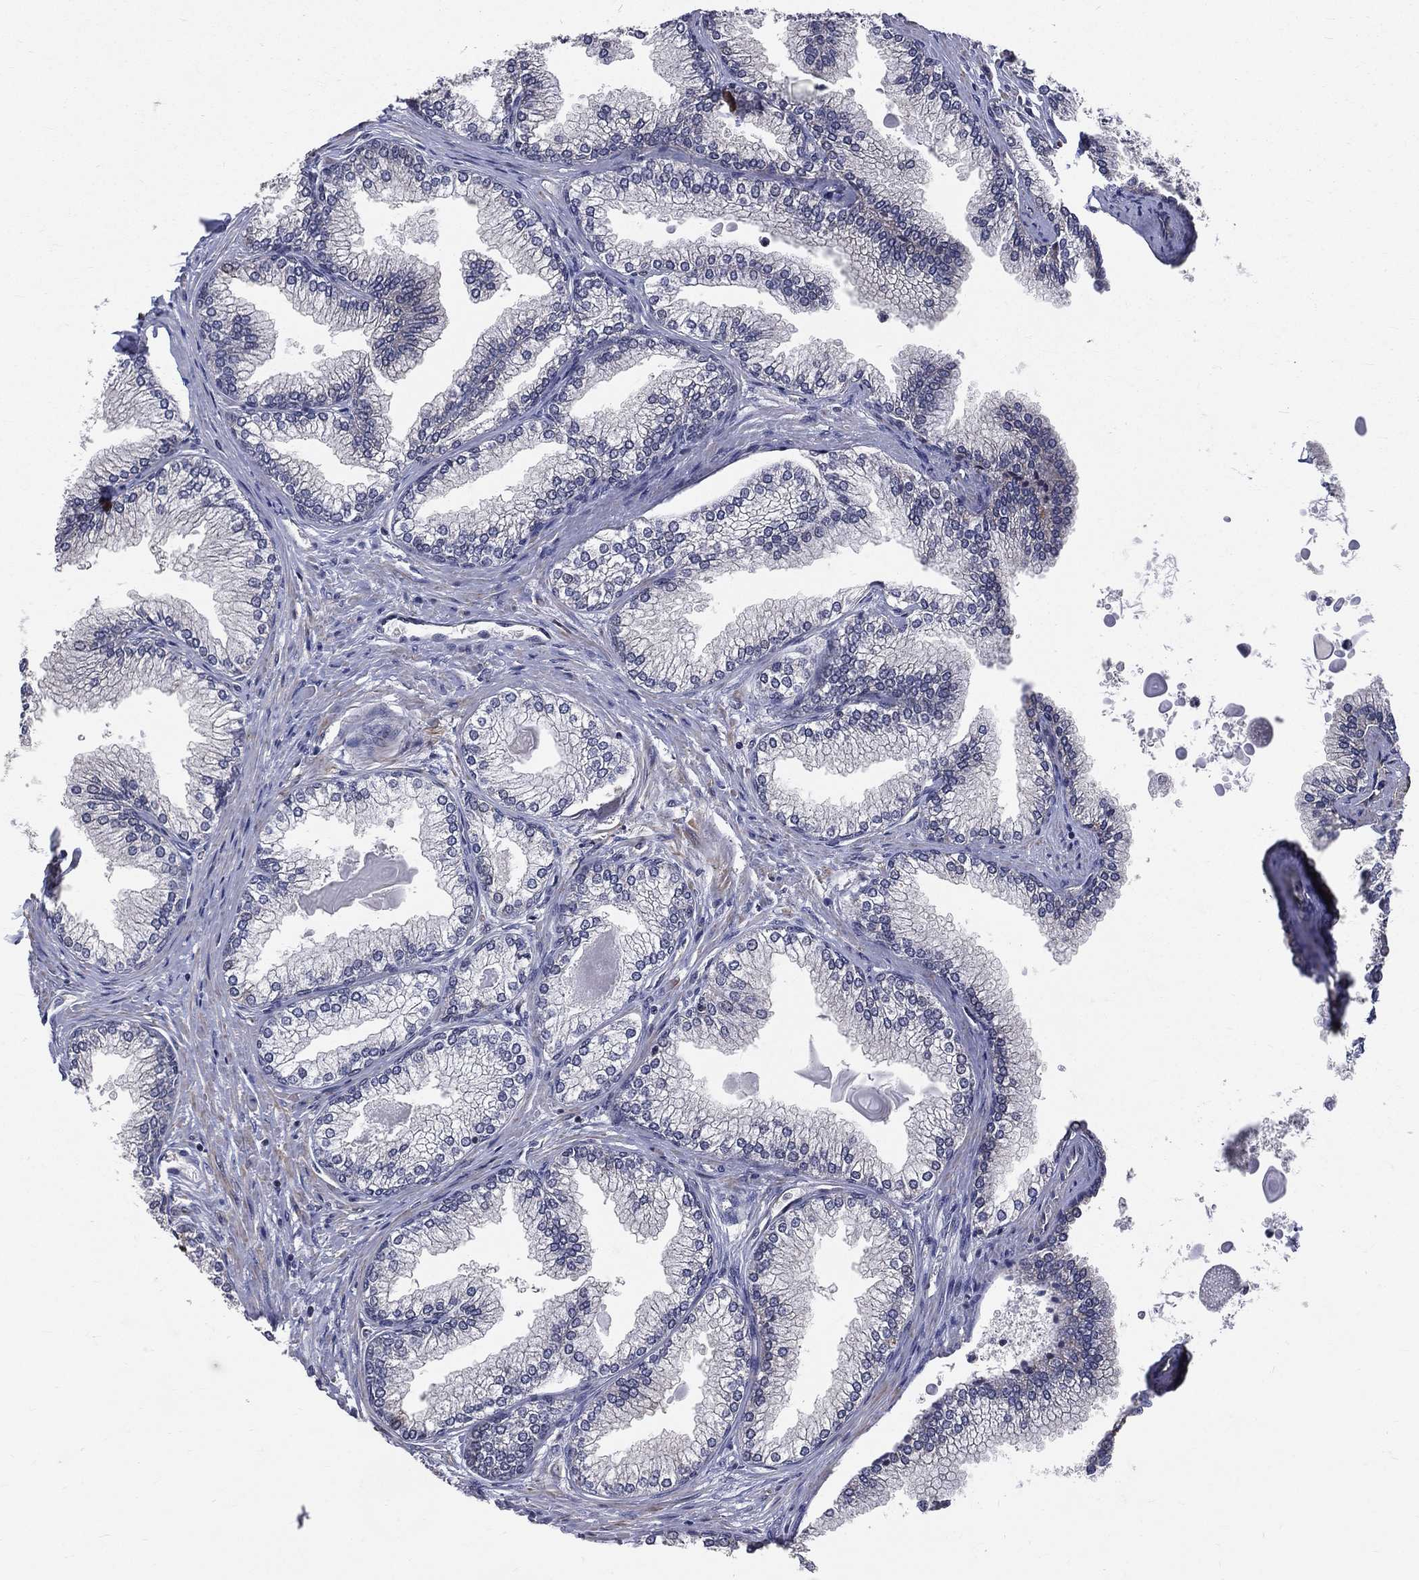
{"staining": {"intensity": "moderate", "quantity": "25%-75%", "location": "nuclear"}, "tissue": "prostate", "cell_type": "Glandular cells", "image_type": "normal", "snomed": [{"axis": "morphology", "description": "Normal tissue, NOS"}, {"axis": "topography", "description": "Prostate"}], "caption": "The micrograph reveals staining of benign prostate, revealing moderate nuclear protein staining (brown color) within glandular cells. (DAB IHC, brown staining for protein, blue staining for nuclei).", "gene": "SMC3", "patient": {"sex": "male", "age": 72}}